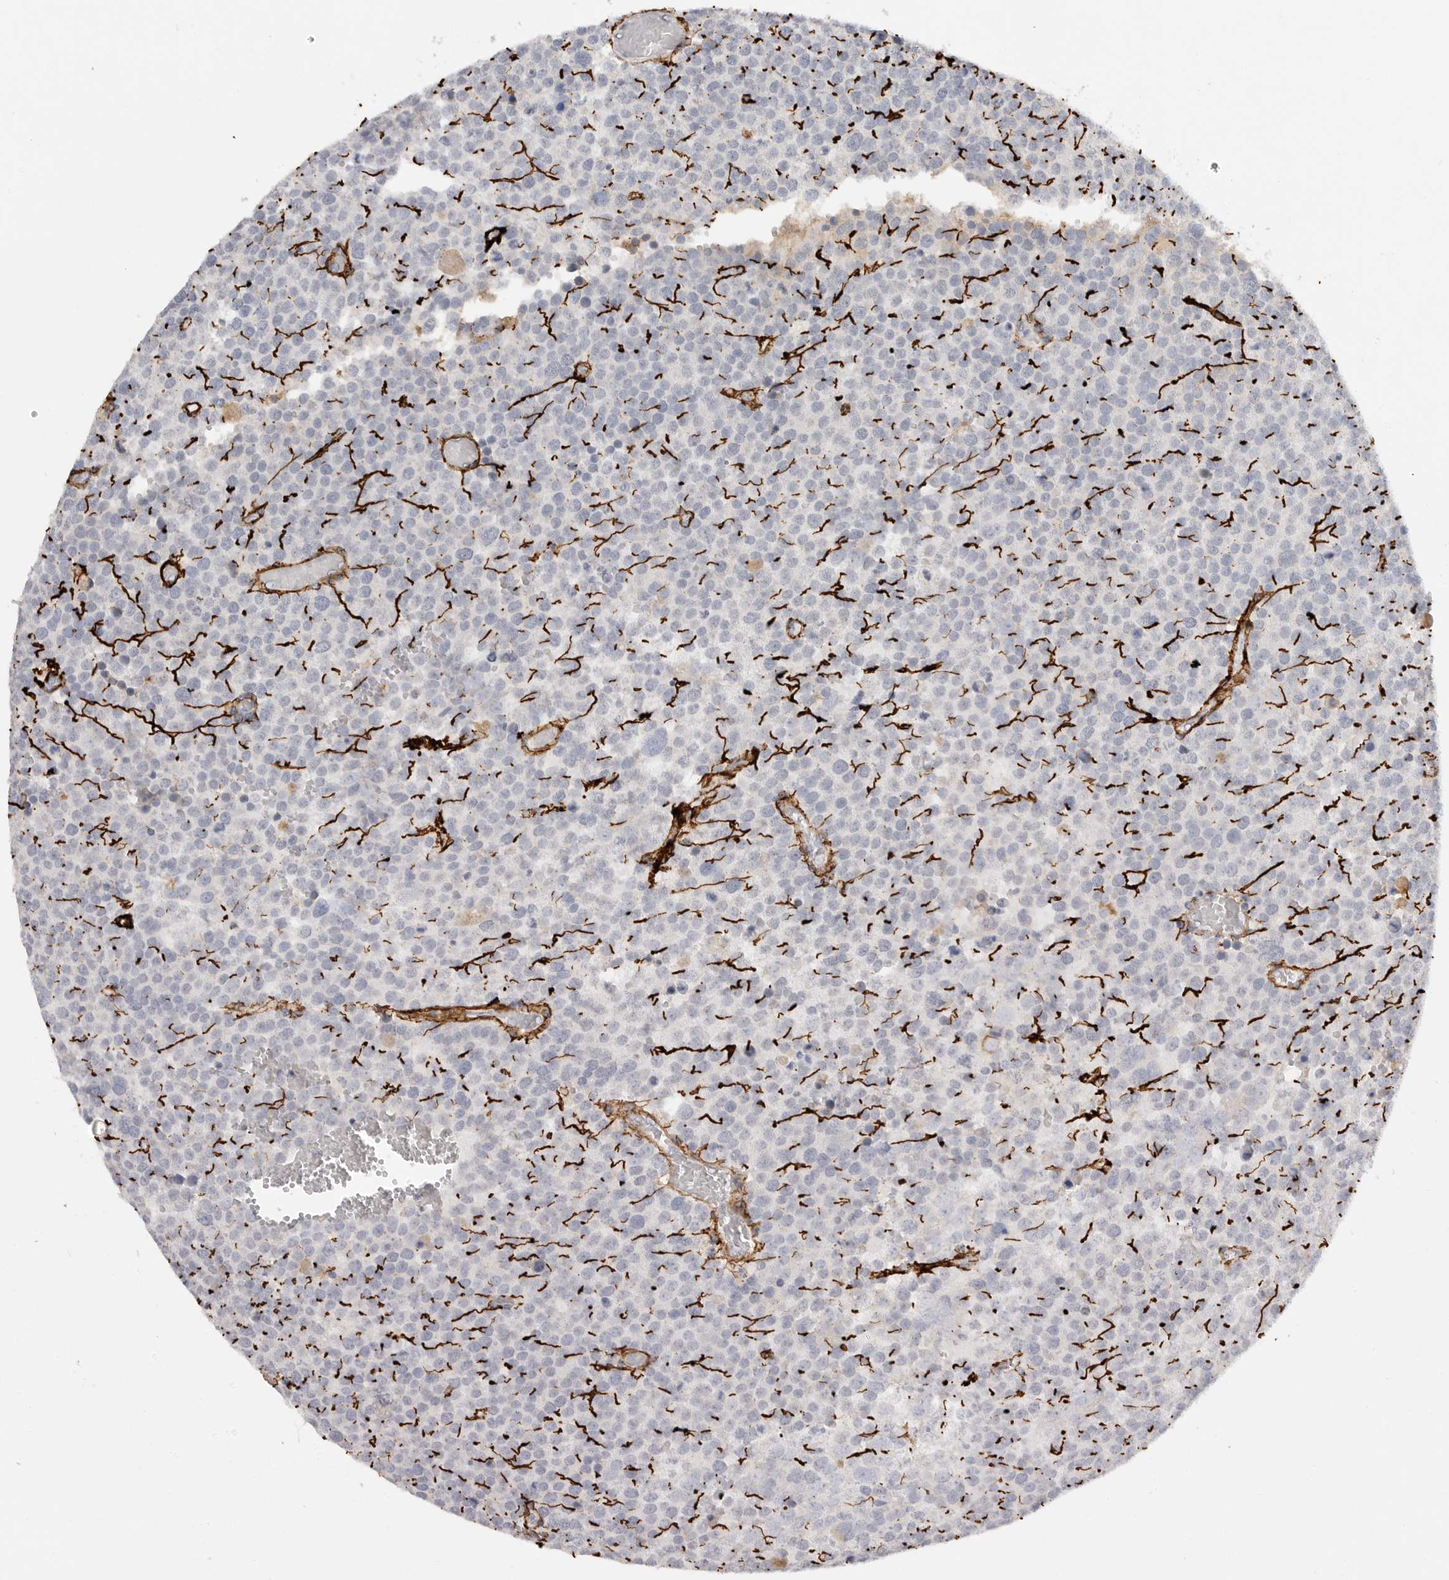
{"staining": {"intensity": "negative", "quantity": "none", "location": "none"}, "tissue": "testis cancer", "cell_type": "Tumor cells", "image_type": "cancer", "snomed": [{"axis": "morphology", "description": "Seminoma, NOS"}, {"axis": "topography", "description": "Testis"}], "caption": "DAB (3,3'-diaminobenzidine) immunohistochemical staining of human testis cancer (seminoma) shows no significant expression in tumor cells.", "gene": "FBN2", "patient": {"sex": "male", "age": 71}}